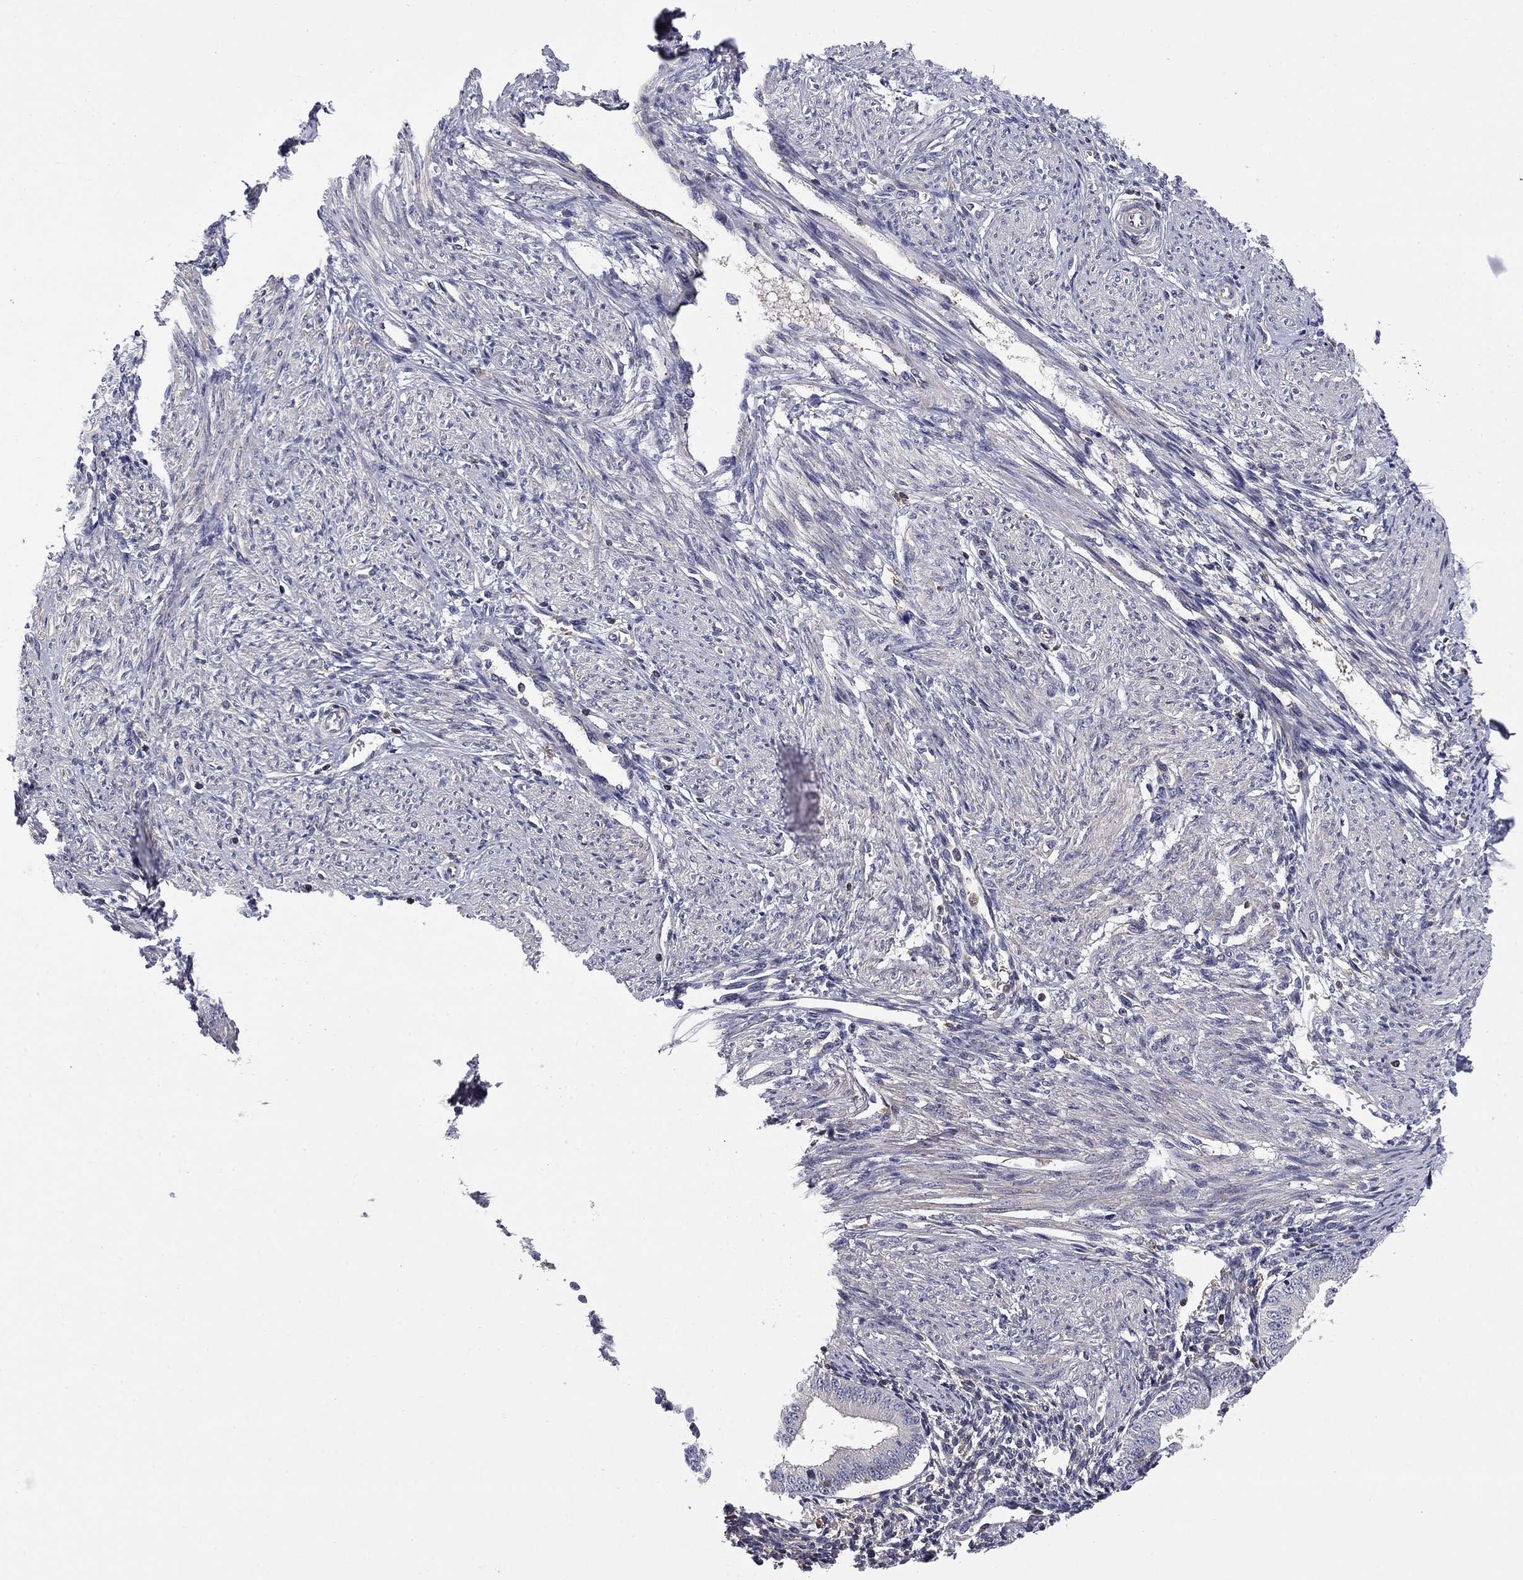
{"staining": {"intensity": "negative", "quantity": "none", "location": "none"}, "tissue": "endometrium", "cell_type": "Cells in endometrial stroma", "image_type": "normal", "snomed": [{"axis": "morphology", "description": "Normal tissue, NOS"}, {"axis": "topography", "description": "Endometrium"}], "caption": "IHC micrograph of unremarkable endometrium: endometrium stained with DAB reveals no significant protein staining in cells in endometrial stroma.", "gene": "ARHGAP45", "patient": {"sex": "female", "age": 39}}